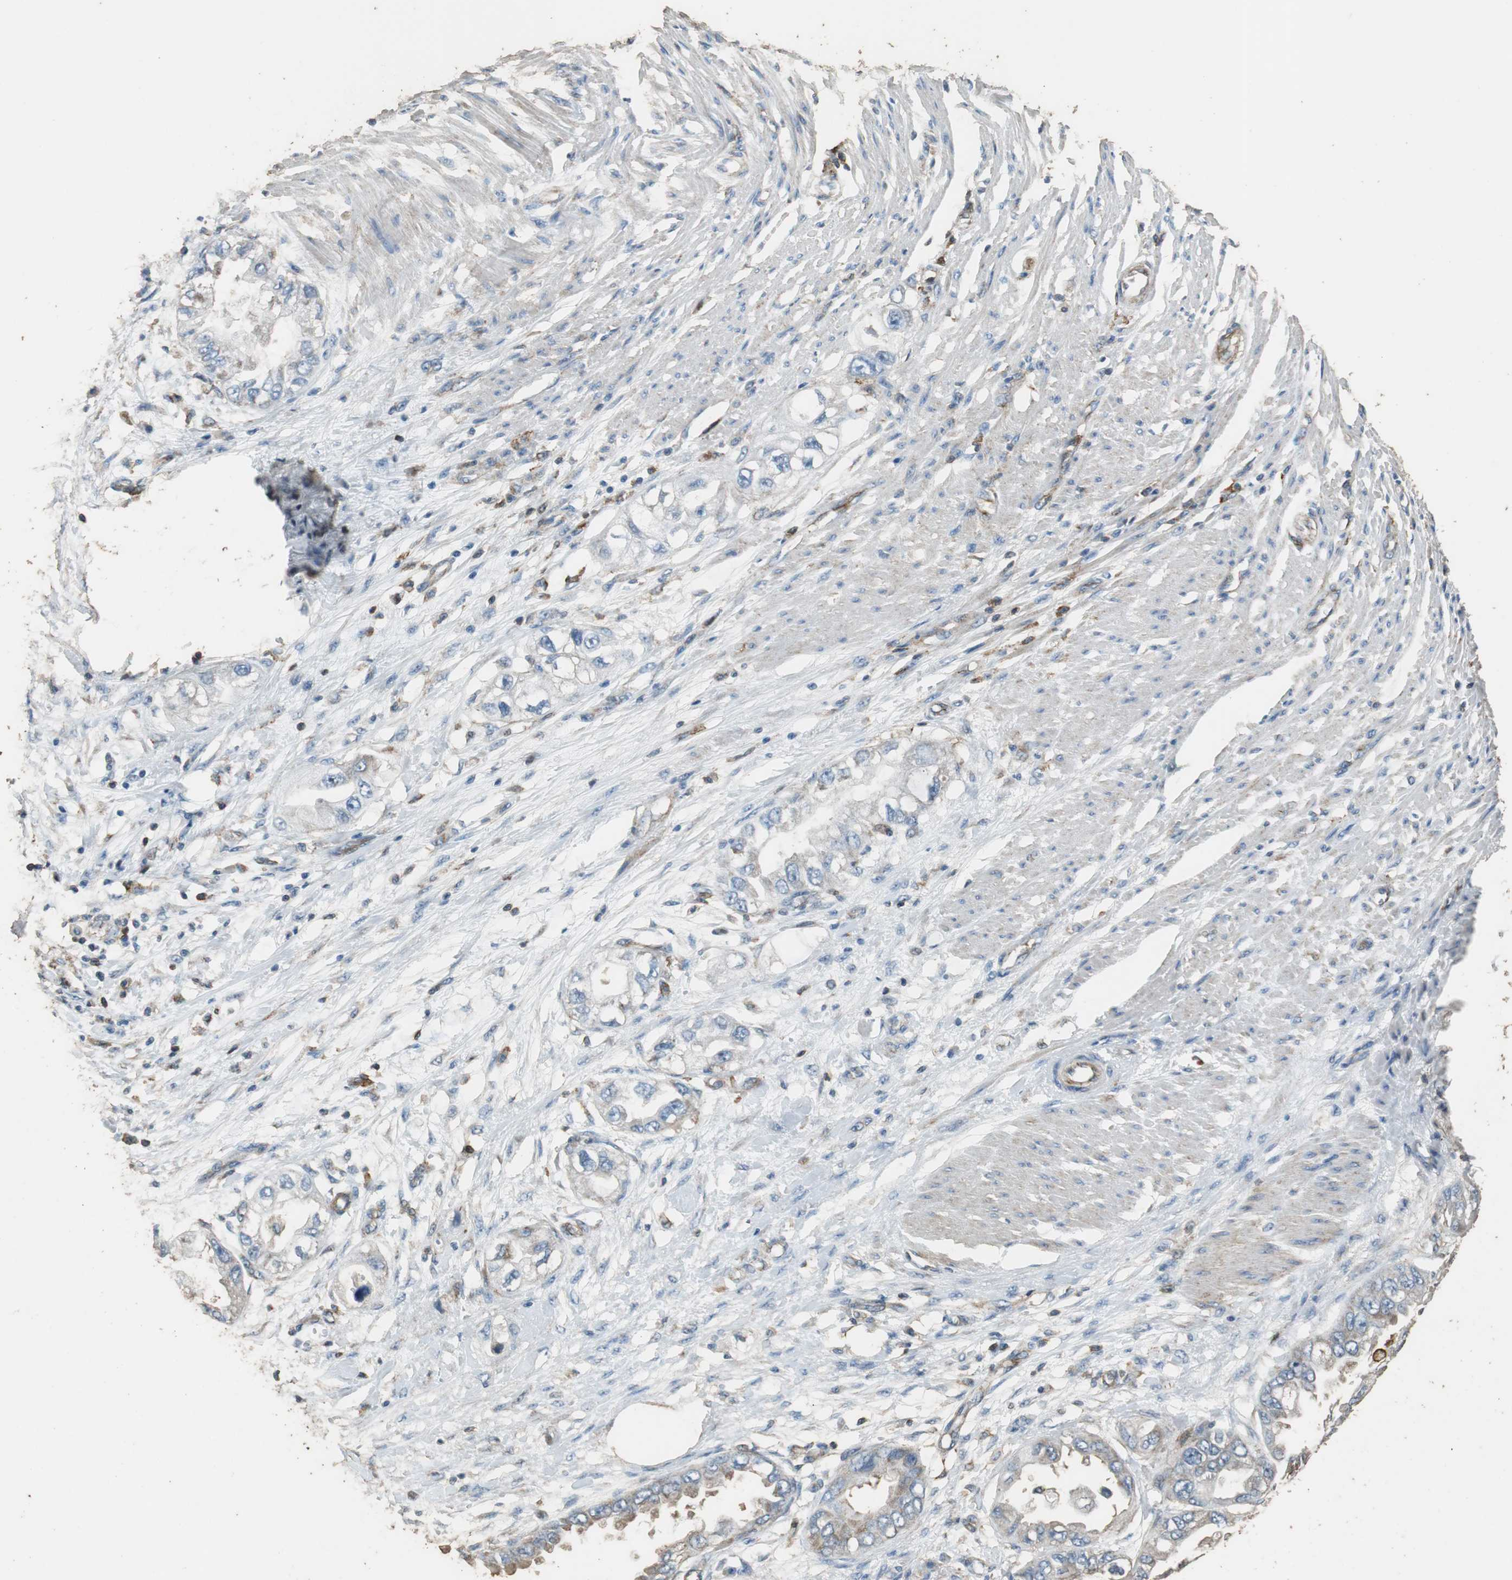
{"staining": {"intensity": "negative", "quantity": "none", "location": "none"}, "tissue": "endometrial cancer", "cell_type": "Tumor cells", "image_type": "cancer", "snomed": [{"axis": "morphology", "description": "Adenocarcinoma, NOS"}, {"axis": "topography", "description": "Endometrium"}], "caption": "Immunohistochemistry of human endometrial cancer (adenocarcinoma) demonstrates no positivity in tumor cells. (Brightfield microscopy of DAB (3,3'-diaminobenzidine) immunohistochemistry (IHC) at high magnification).", "gene": "PRKRA", "patient": {"sex": "female", "age": 67}}